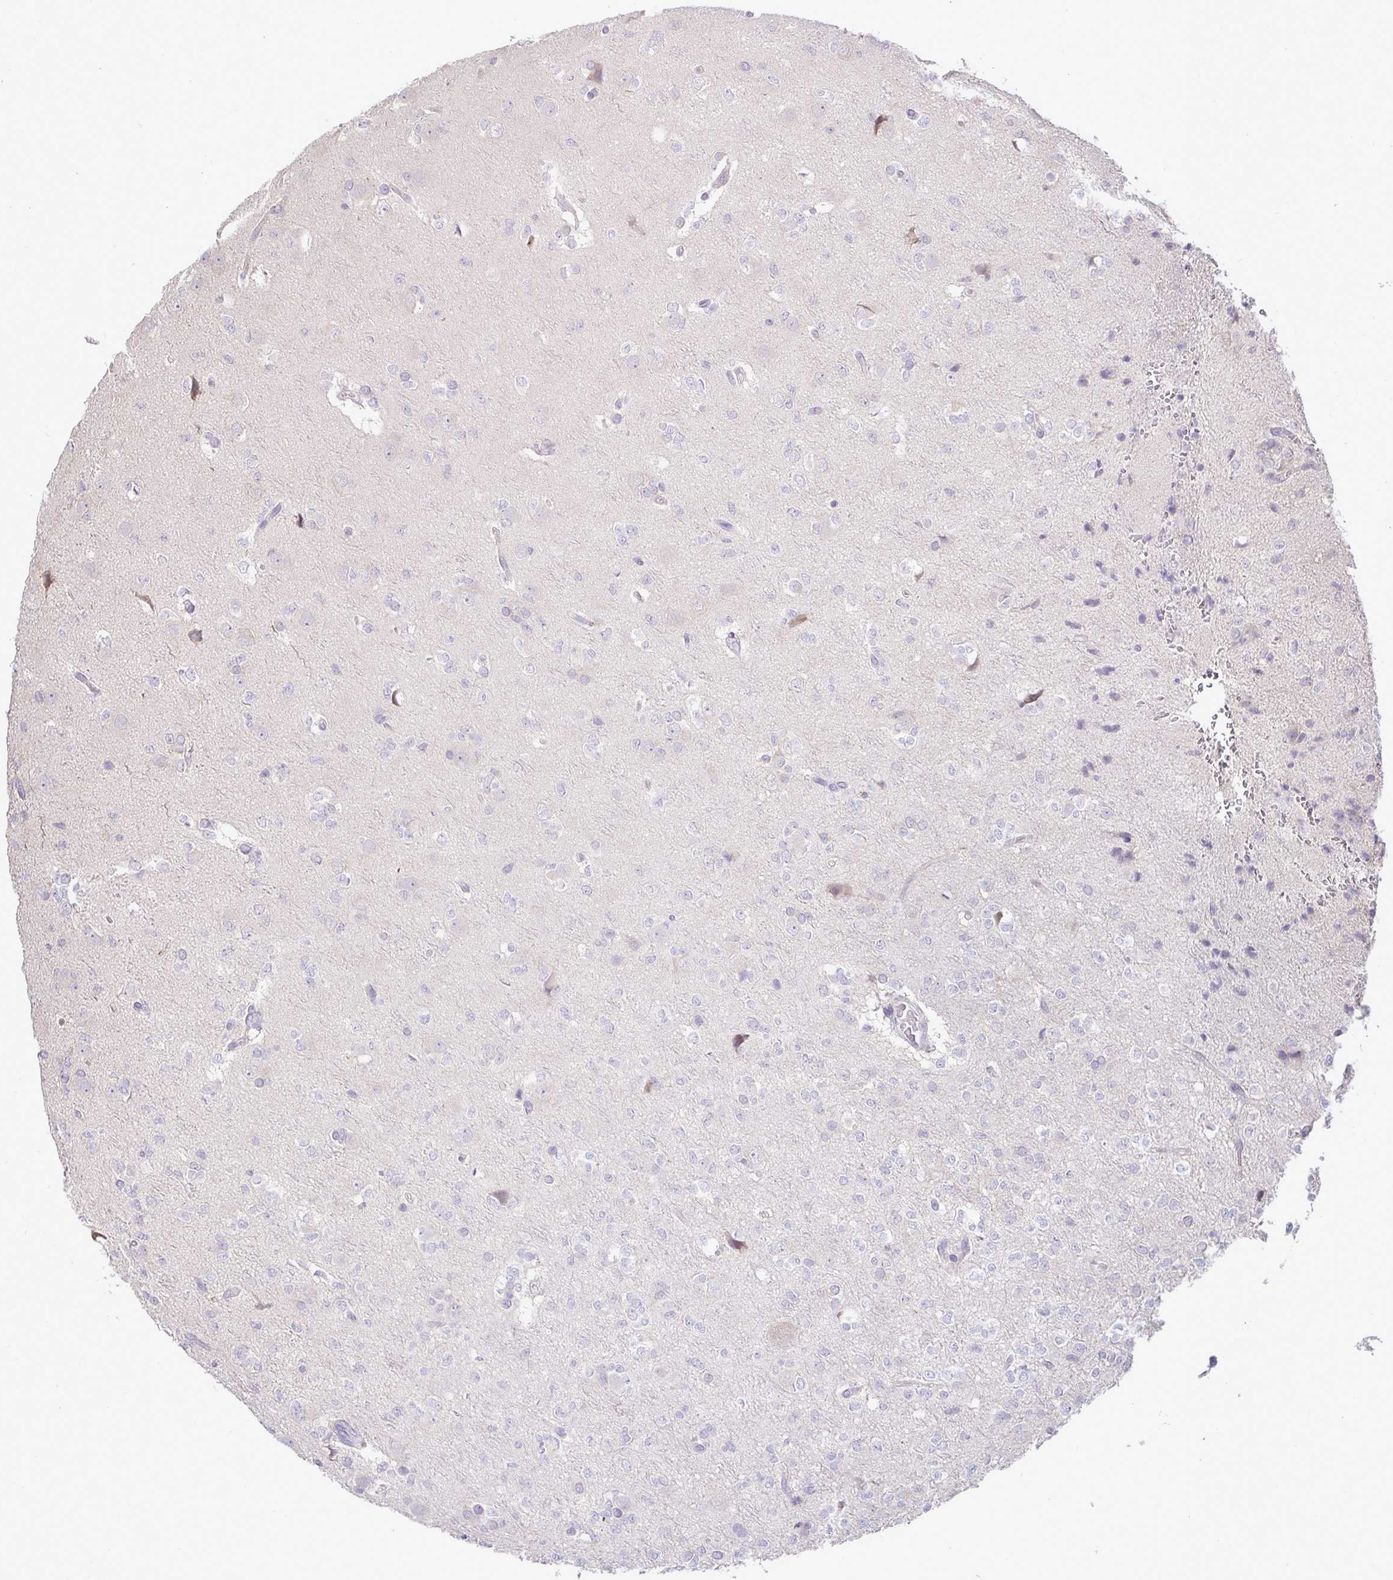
{"staining": {"intensity": "negative", "quantity": "none", "location": "none"}, "tissue": "glioma", "cell_type": "Tumor cells", "image_type": "cancer", "snomed": [{"axis": "morphology", "description": "Glioma, malignant, Low grade"}, {"axis": "topography", "description": "Brain"}], "caption": "The image reveals no staining of tumor cells in glioma.", "gene": "TMEM41A", "patient": {"sex": "female", "age": 33}}